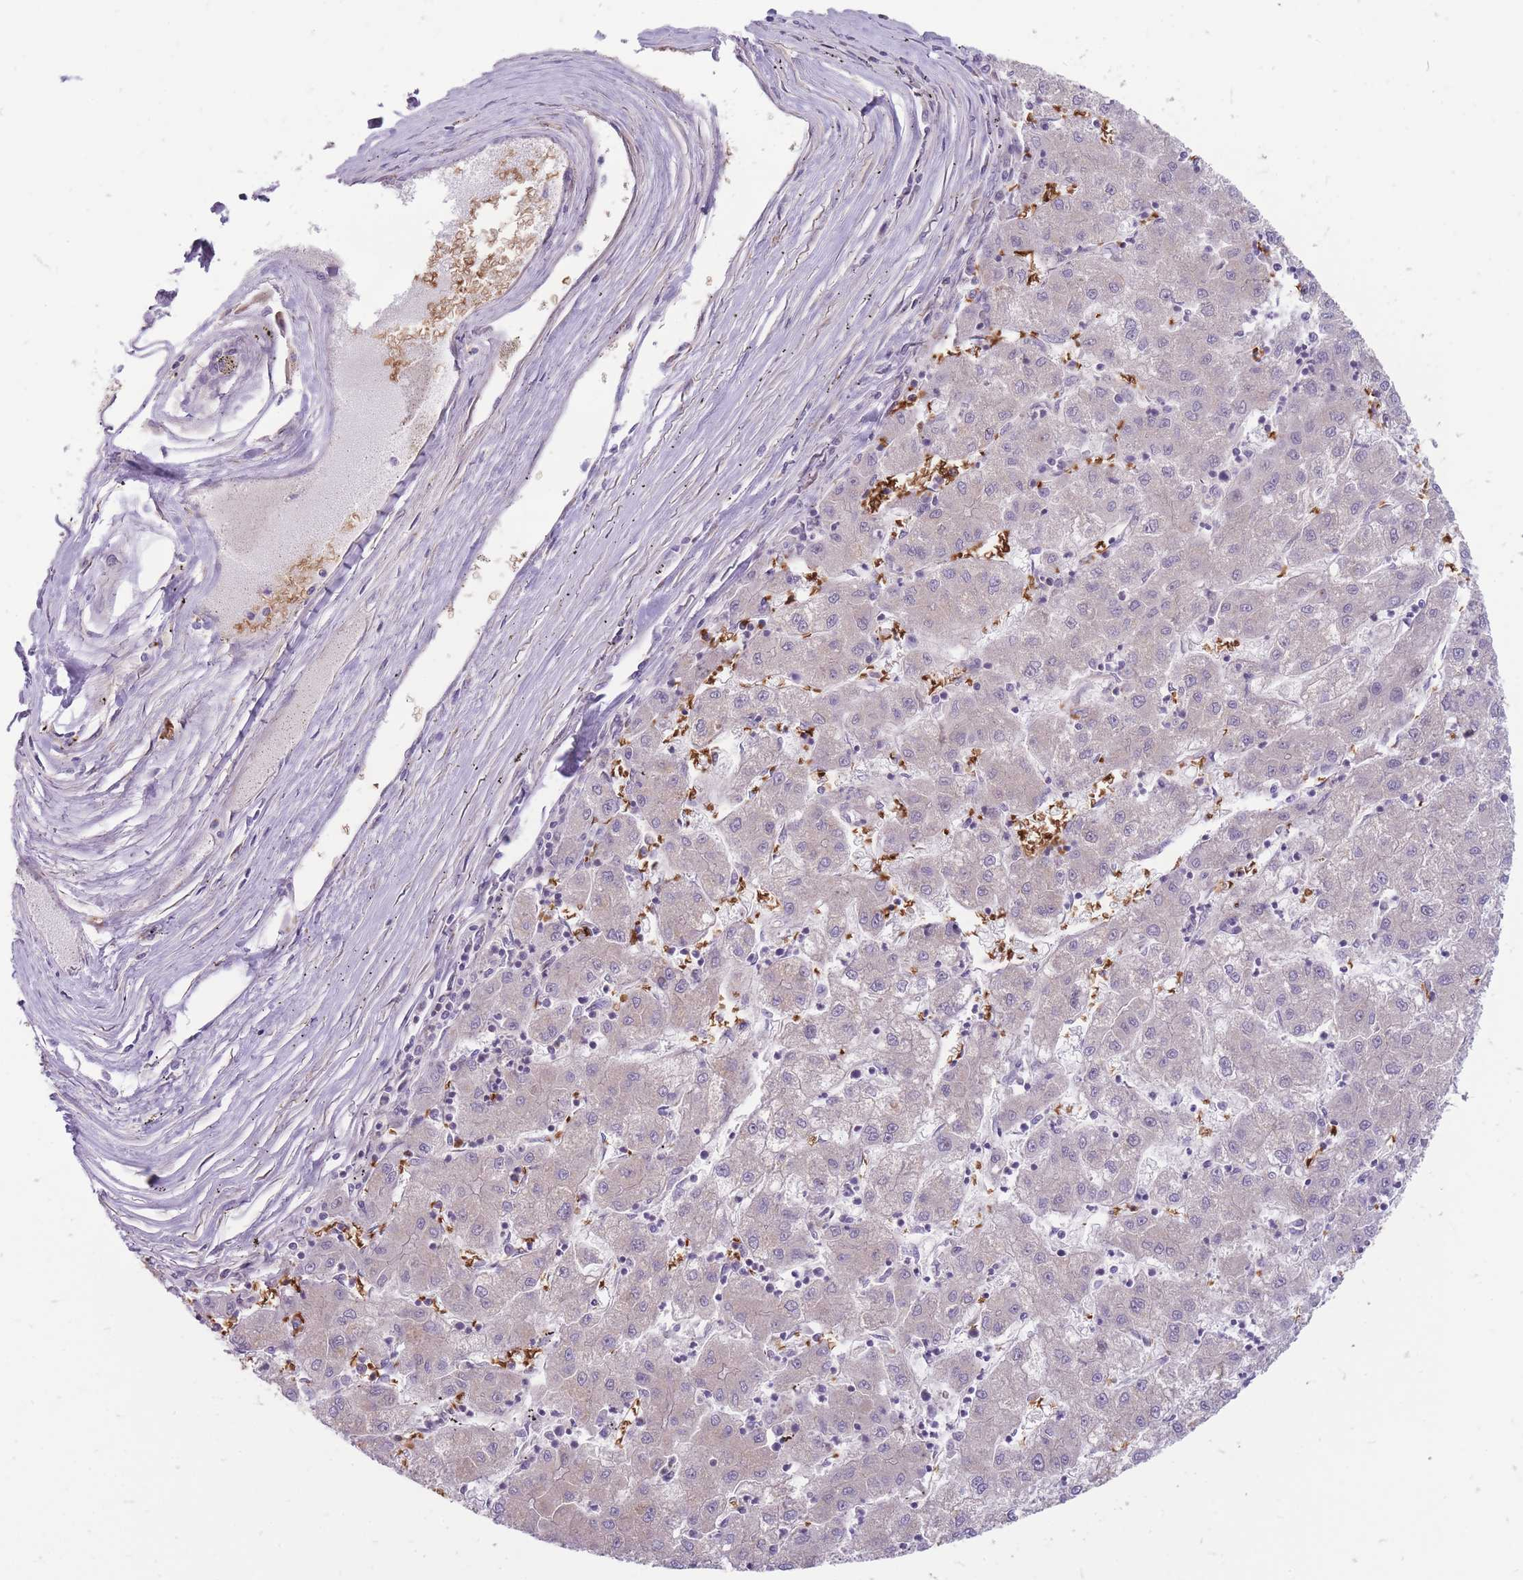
{"staining": {"intensity": "negative", "quantity": "none", "location": "none"}, "tissue": "liver cancer", "cell_type": "Tumor cells", "image_type": "cancer", "snomed": [{"axis": "morphology", "description": "Carcinoma, Hepatocellular, NOS"}, {"axis": "topography", "description": "Liver"}], "caption": "Immunohistochemical staining of liver cancer shows no significant expression in tumor cells. (Stains: DAB immunohistochemistry with hematoxylin counter stain, Microscopy: brightfield microscopy at high magnification).", "gene": "ANKRD10", "patient": {"sex": "male", "age": 72}}